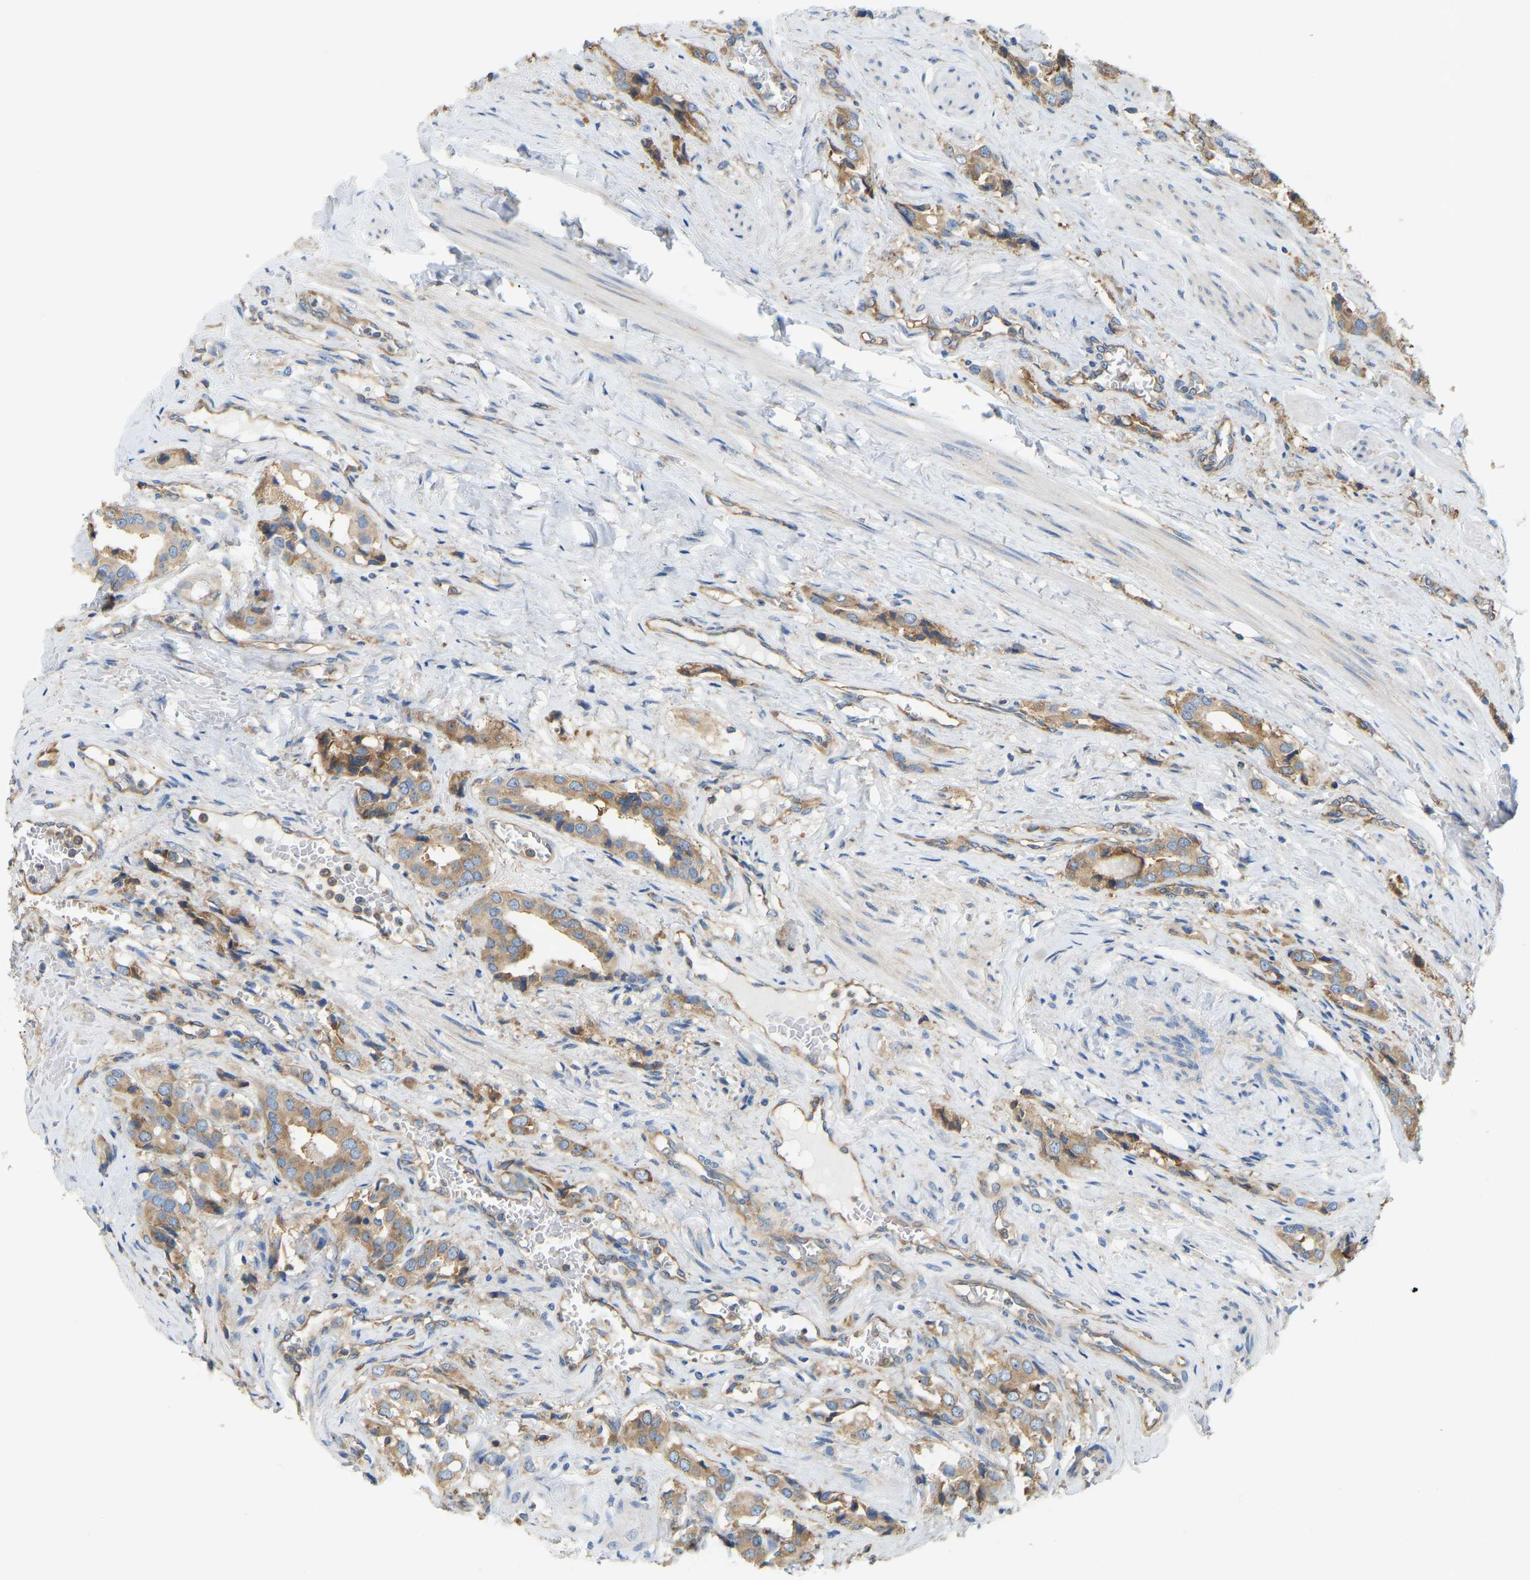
{"staining": {"intensity": "moderate", "quantity": ">75%", "location": "cytoplasmic/membranous"}, "tissue": "prostate cancer", "cell_type": "Tumor cells", "image_type": "cancer", "snomed": [{"axis": "morphology", "description": "Adenocarcinoma, High grade"}, {"axis": "topography", "description": "Prostate"}], "caption": "A brown stain labels moderate cytoplasmic/membranous positivity of a protein in human prostate cancer (adenocarcinoma (high-grade)) tumor cells.", "gene": "RPS6KB2", "patient": {"sex": "male", "age": 52}}